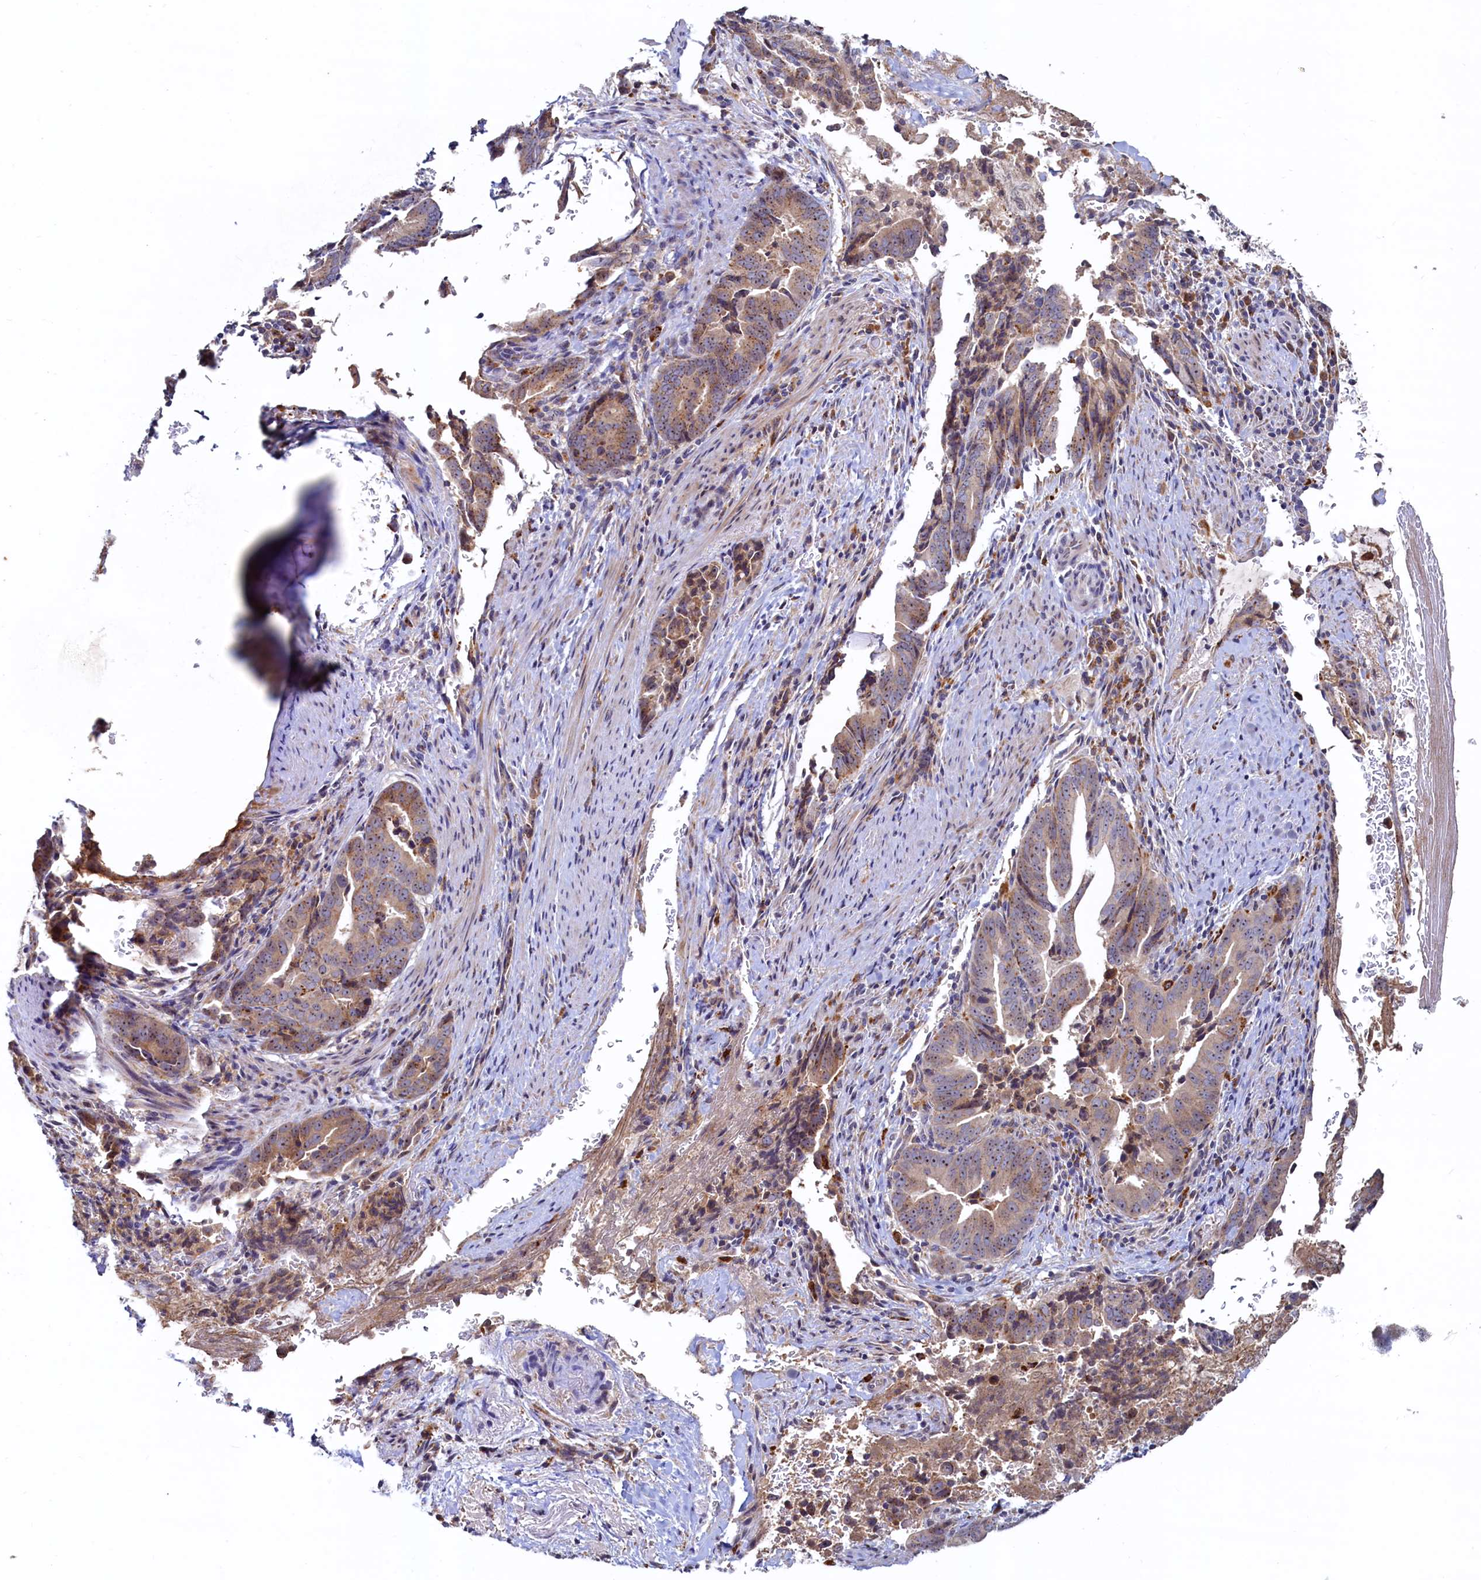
{"staining": {"intensity": "moderate", "quantity": ">75%", "location": "cytoplasmic/membranous,nuclear"}, "tissue": "pancreatic cancer", "cell_type": "Tumor cells", "image_type": "cancer", "snomed": [{"axis": "morphology", "description": "Adenocarcinoma, NOS"}, {"axis": "topography", "description": "Pancreas"}], "caption": "Pancreatic adenocarcinoma stained with a brown dye shows moderate cytoplasmic/membranous and nuclear positive positivity in approximately >75% of tumor cells.", "gene": "RGS7BP", "patient": {"sex": "female", "age": 63}}